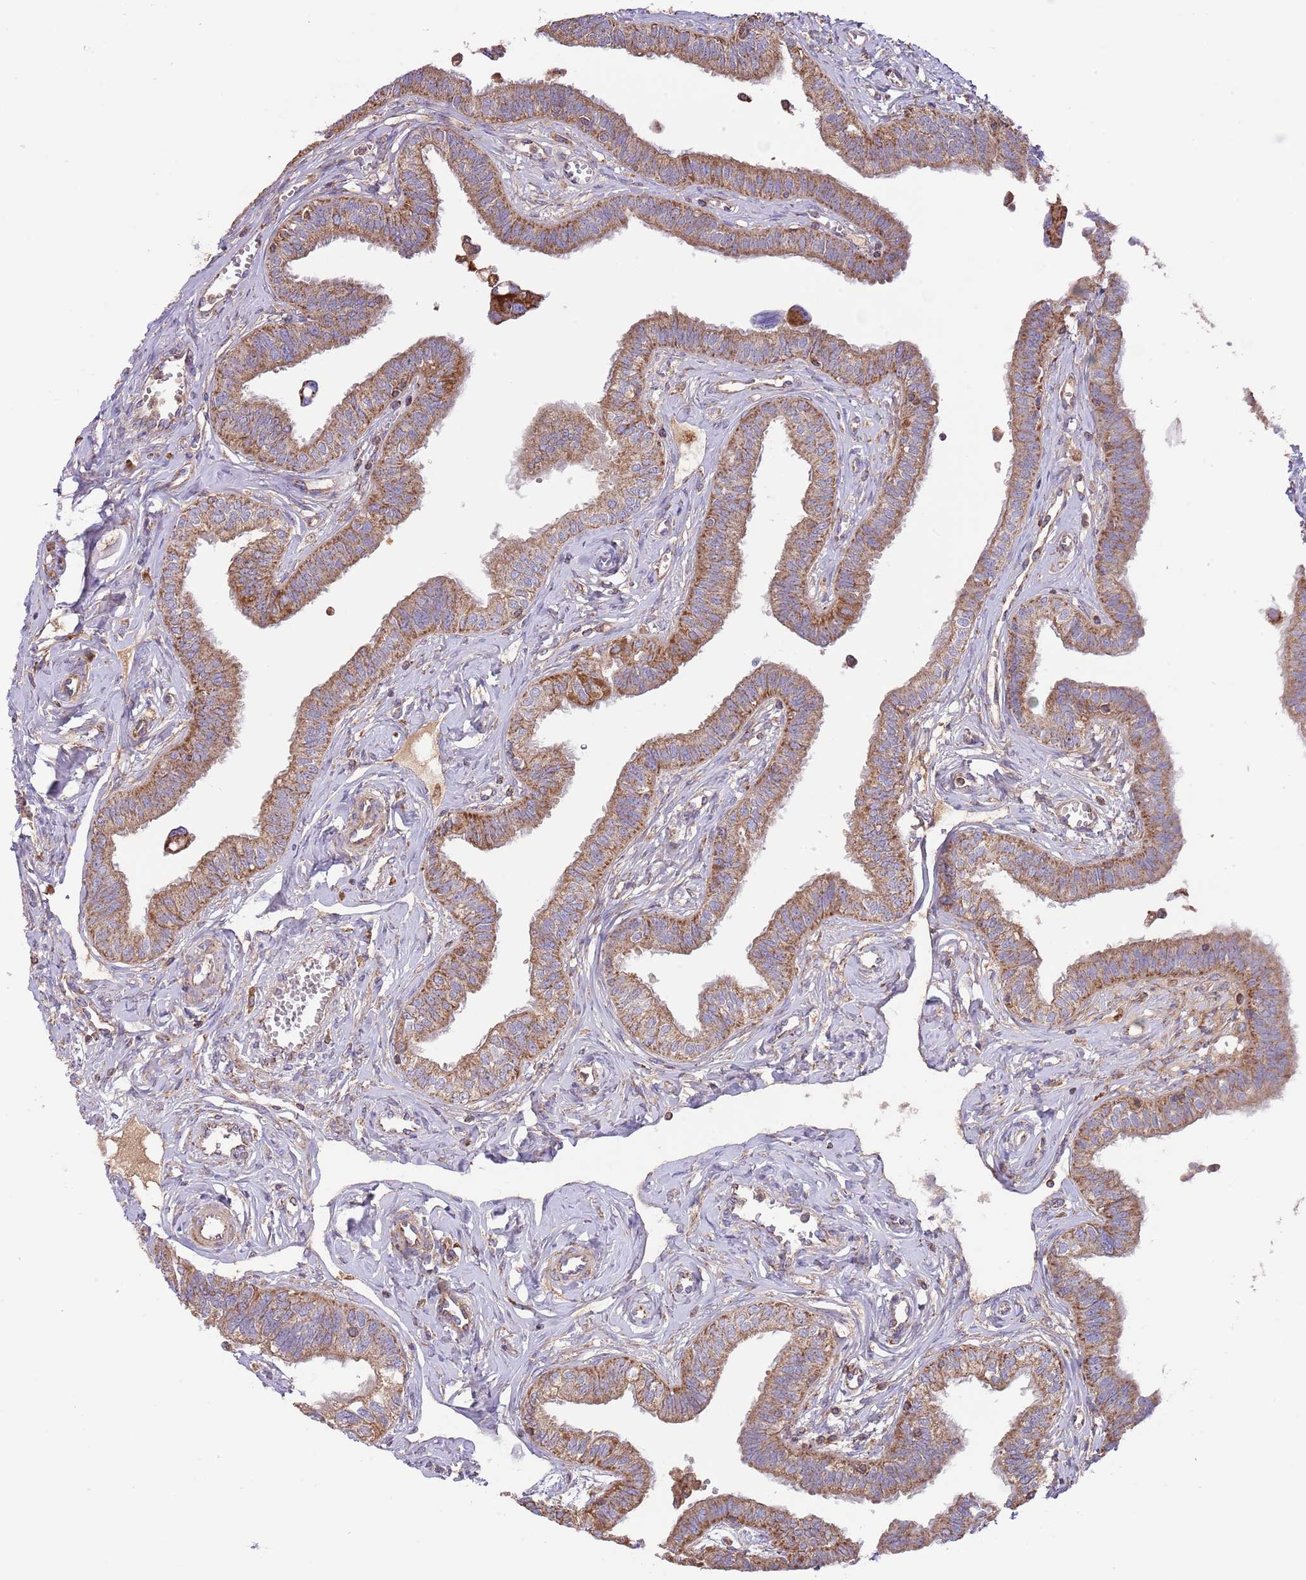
{"staining": {"intensity": "moderate", "quantity": ">75%", "location": "cytoplasmic/membranous"}, "tissue": "fallopian tube", "cell_type": "Glandular cells", "image_type": "normal", "snomed": [{"axis": "morphology", "description": "Normal tissue, NOS"}, {"axis": "morphology", "description": "Carcinoma, NOS"}, {"axis": "topography", "description": "Fallopian tube"}, {"axis": "topography", "description": "Ovary"}], "caption": "A micrograph of human fallopian tube stained for a protein displays moderate cytoplasmic/membranous brown staining in glandular cells.", "gene": "DNAJA3", "patient": {"sex": "female", "age": 59}}